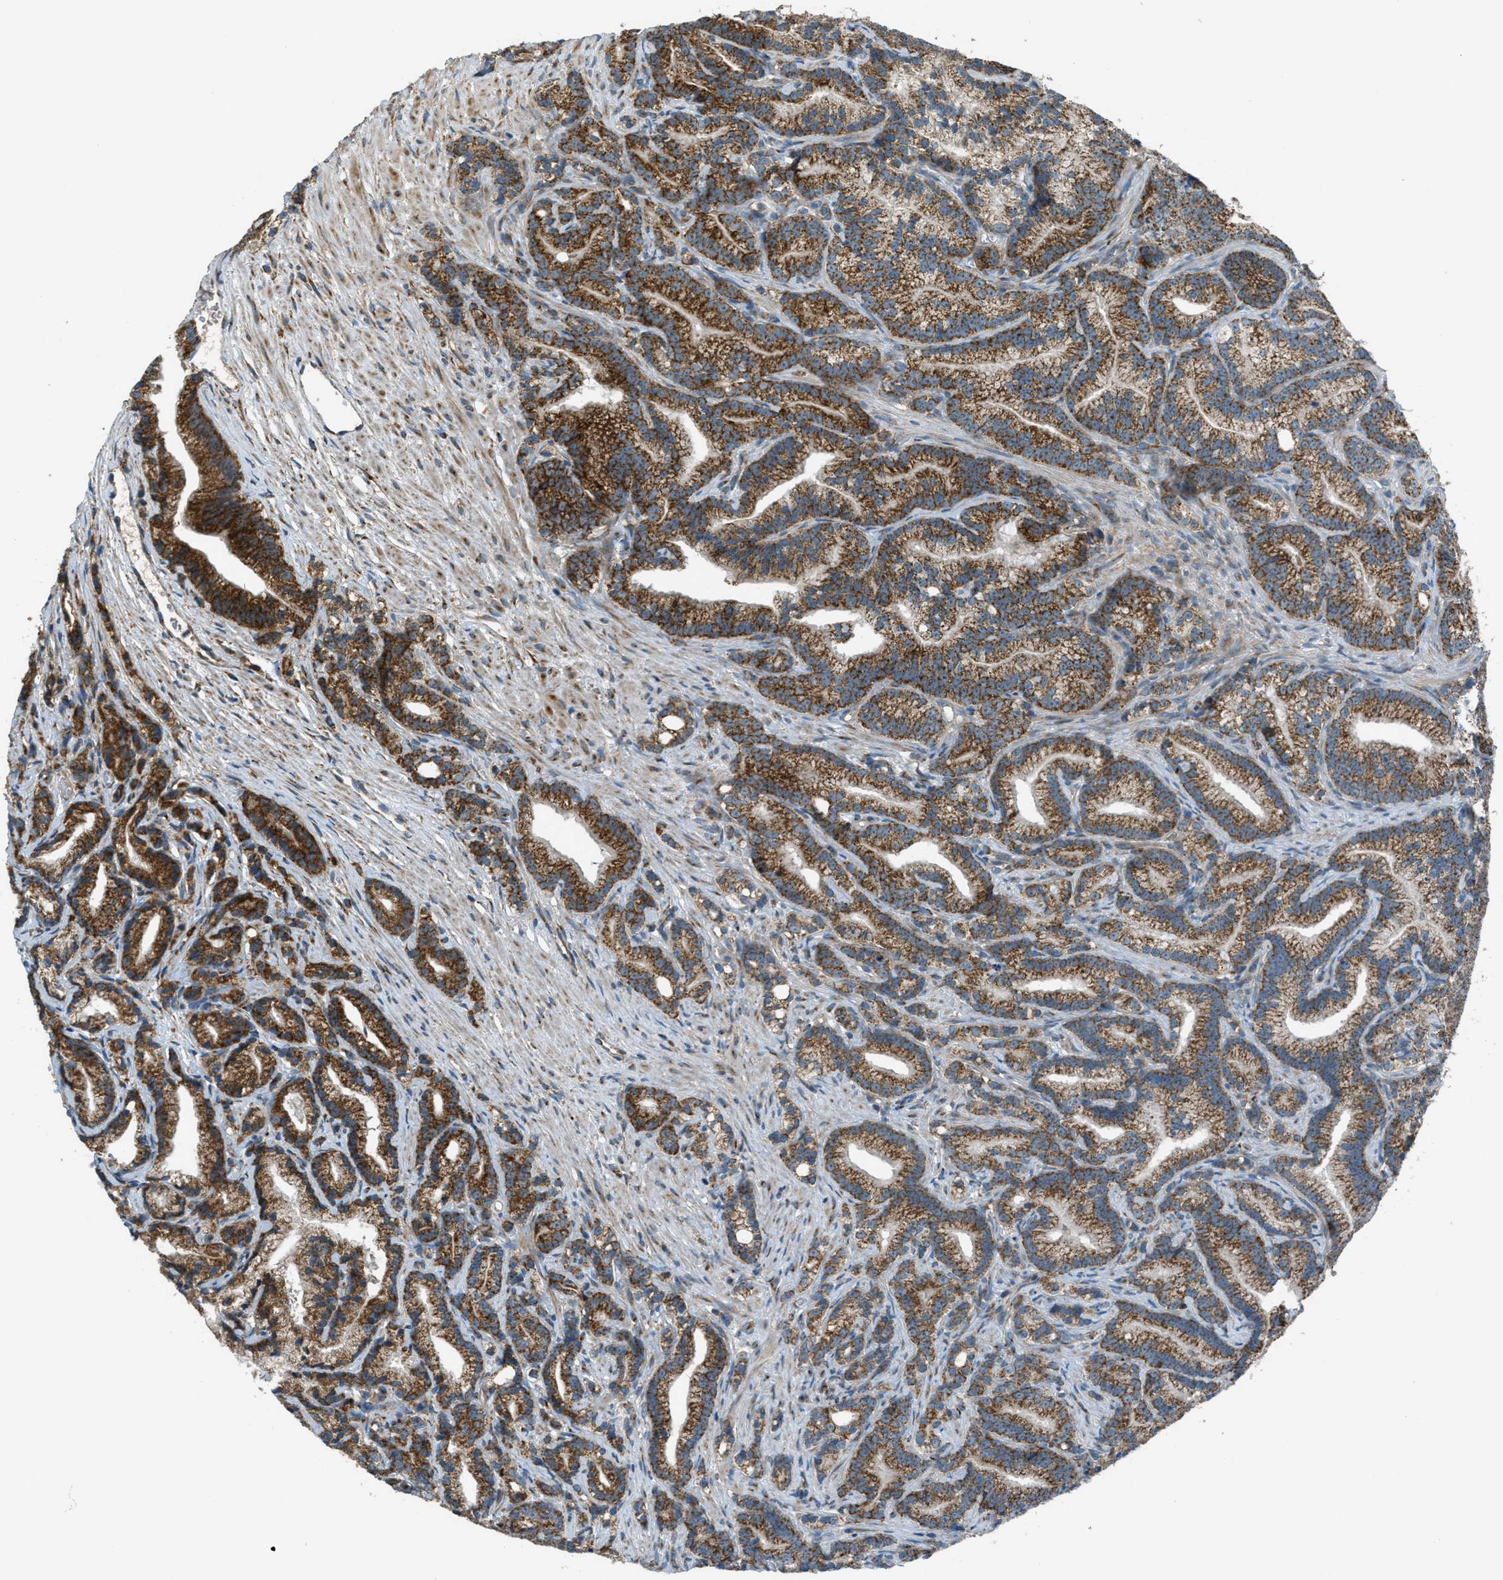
{"staining": {"intensity": "strong", "quantity": ">75%", "location": "cytoplasmic/membranous"}, "tissue": "prostate cancer", "cell_type": "Tumor cells", "image_type": "cancer", "snomed": [{"axis": "morphology", "description": "Adenocarcinoma, Low grade"}, {"axis": "topography", "description": "Prostate"}], "caption": "High-magnification brightfield microscopy of prostate adenocarcinoma (low-grade) stained with DAB (brown) and counterstained with hematoxylin (blue). tumor cells exhibit strong cytoplasmic/membranous staining is appreciated in approximately>75% of cells.", "gene": "BCKDK", "patient": {"sex": "male", "age": 89}}